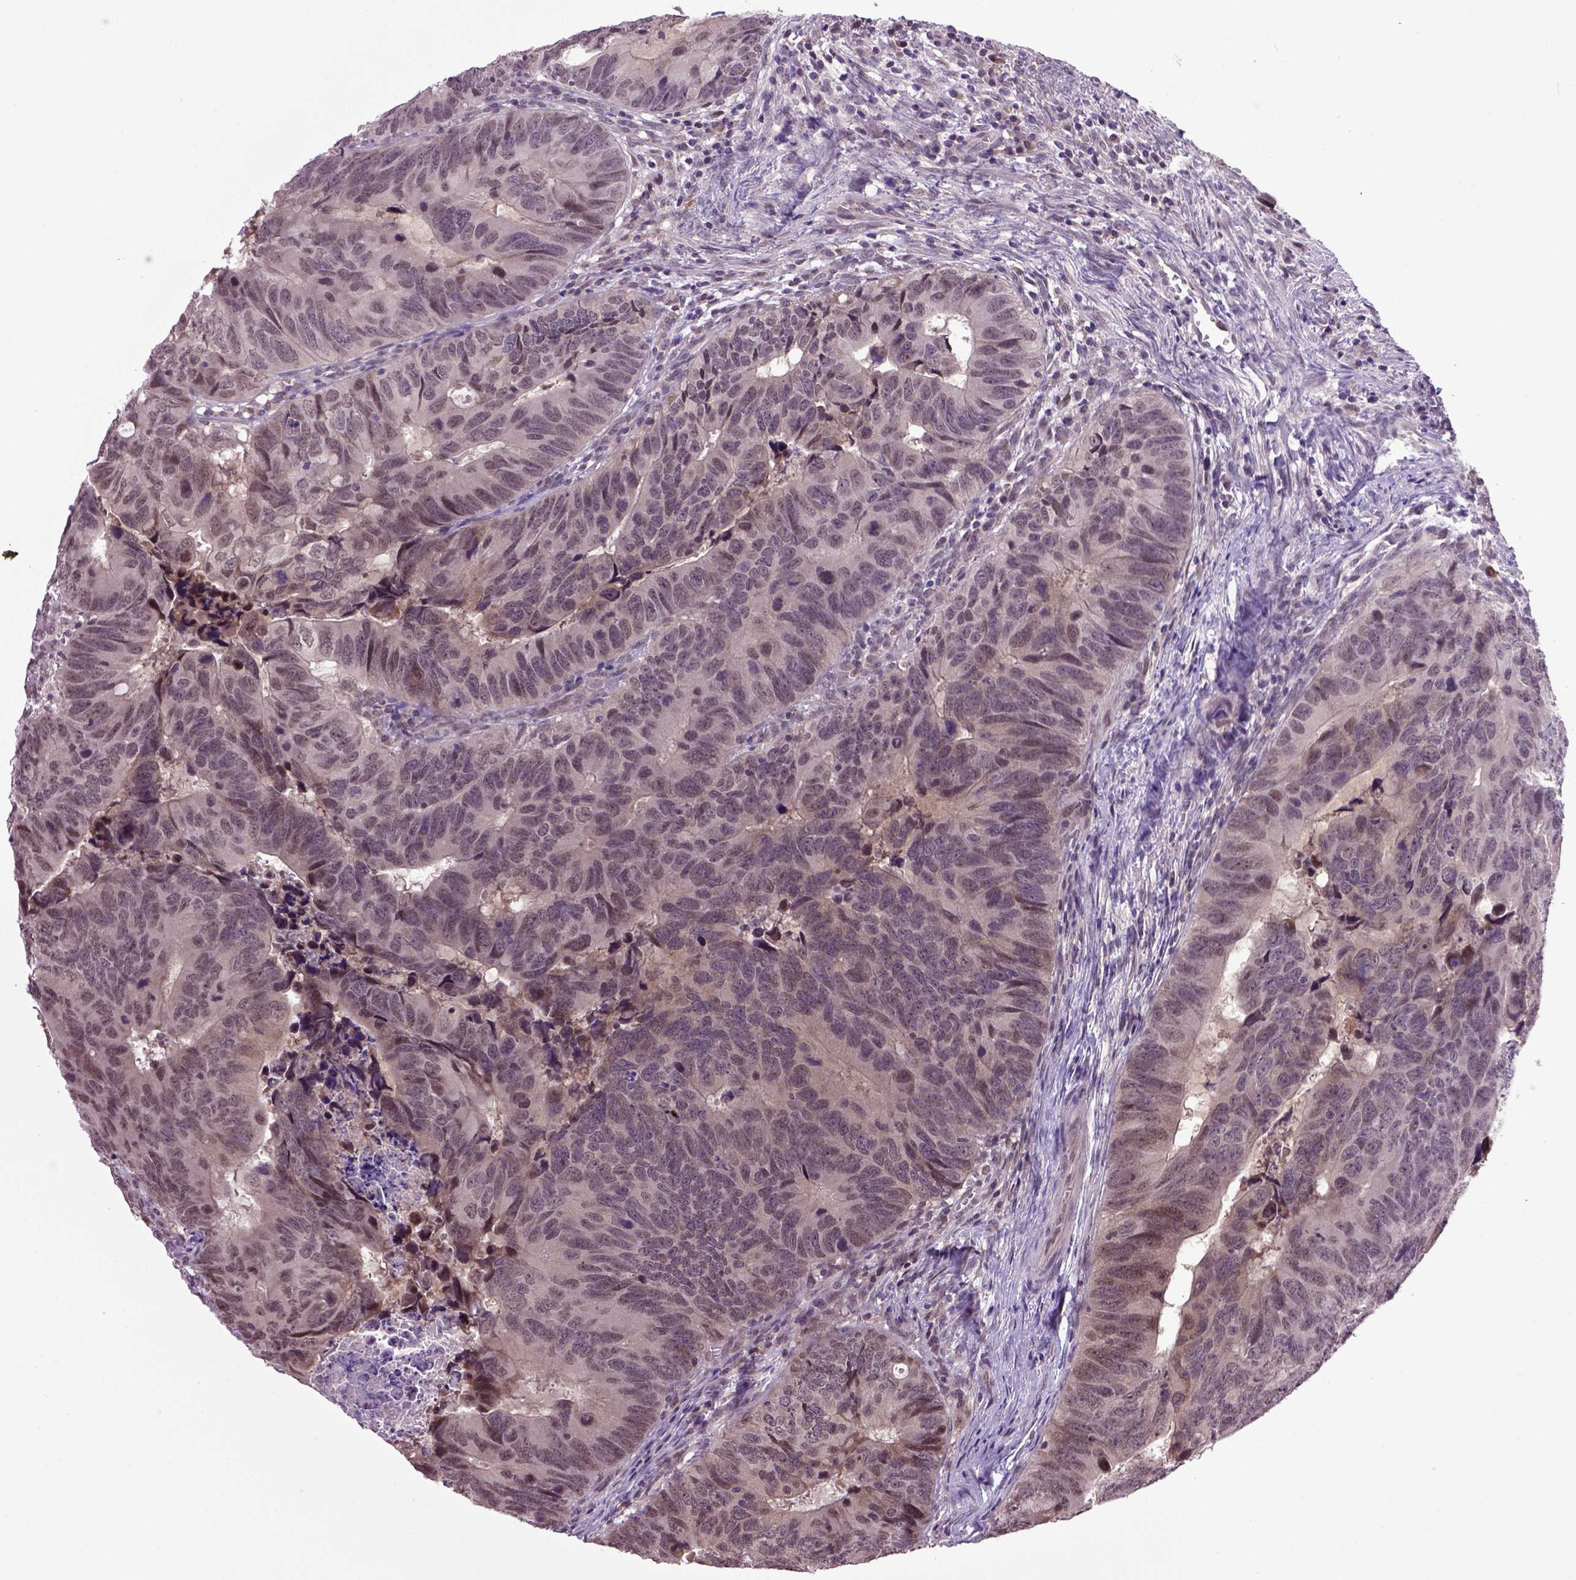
{"staining": {"intensity": "negative", "quantity": "none", "location": "none"}, "tissue": "colorectal cancer", "cell_type": "Tumor cells", "image_type": "cancer", "snomed": [{"axis": "morphology", "description": "Adenocarcinoma, NOS"}, {"axis": "topography", "description": "Colon"}], "caption": "This is an immunohistochemistry histopathology image of human colorectal cancer. There is no staining in tumor cells.", "gene": "RAB43", "patient": {"sex": "female", "age": 82}}